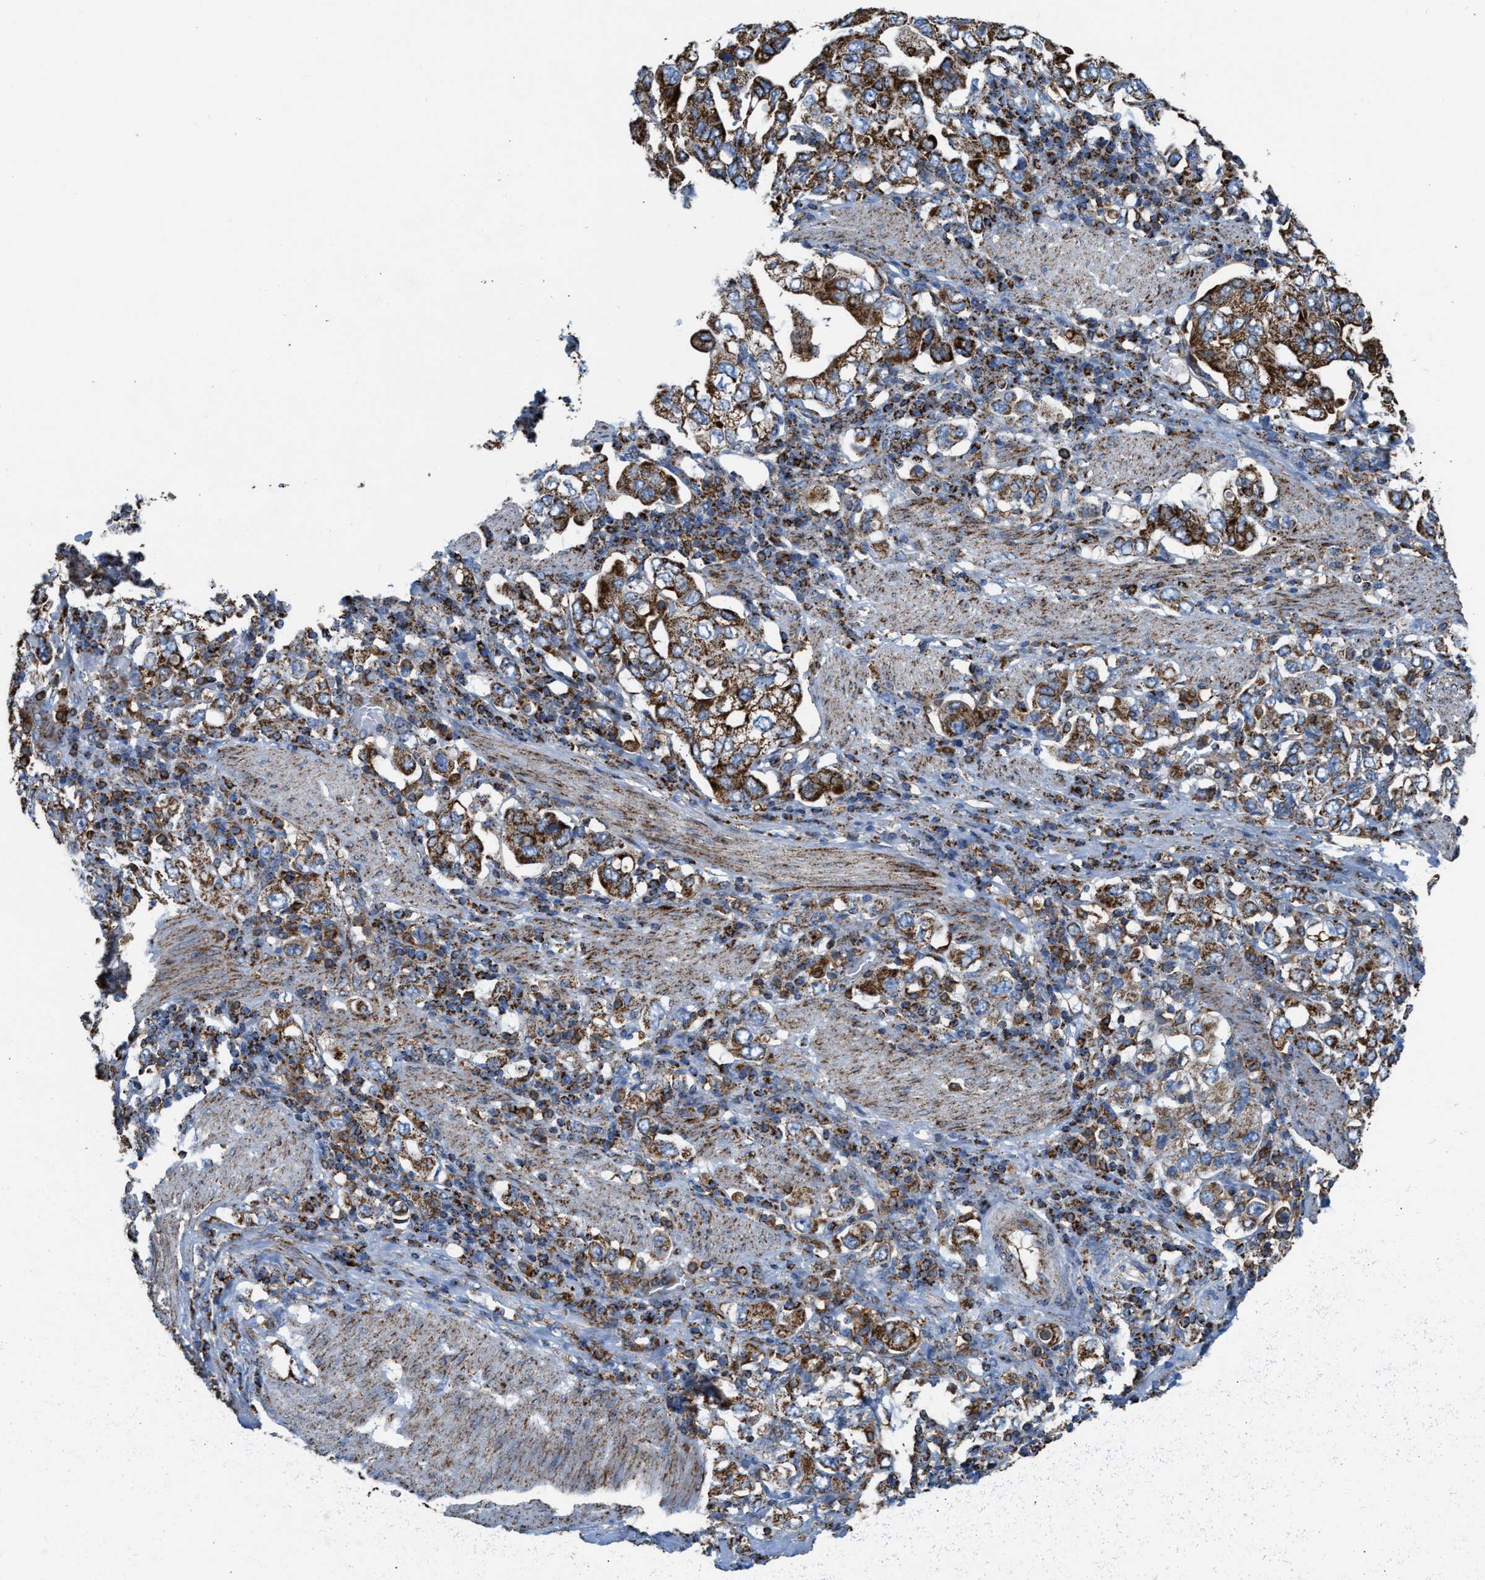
{"staining": {"intensity": "strong", "quantity": ">75%", "location": "cytoplasmic/membranous"}, "tissue": "stomach cancer", "cell_type": "Tumor cells", "image_type": "cancer", "snomed": [{"axis": "morphology", "description": "Adenocarcinoma, NOS"}, {"axis": "topography", "description": "Stomach, upper"}], "caption": "Adenocarcinoma (stomach) stained with DAB immunohistochemistry exhibits high levels of strong cytoplasmic/membranous expression in about >75% of tumor cells.", "gene": "ECHS1", "patient": {"sex": "male", "age": 62}}